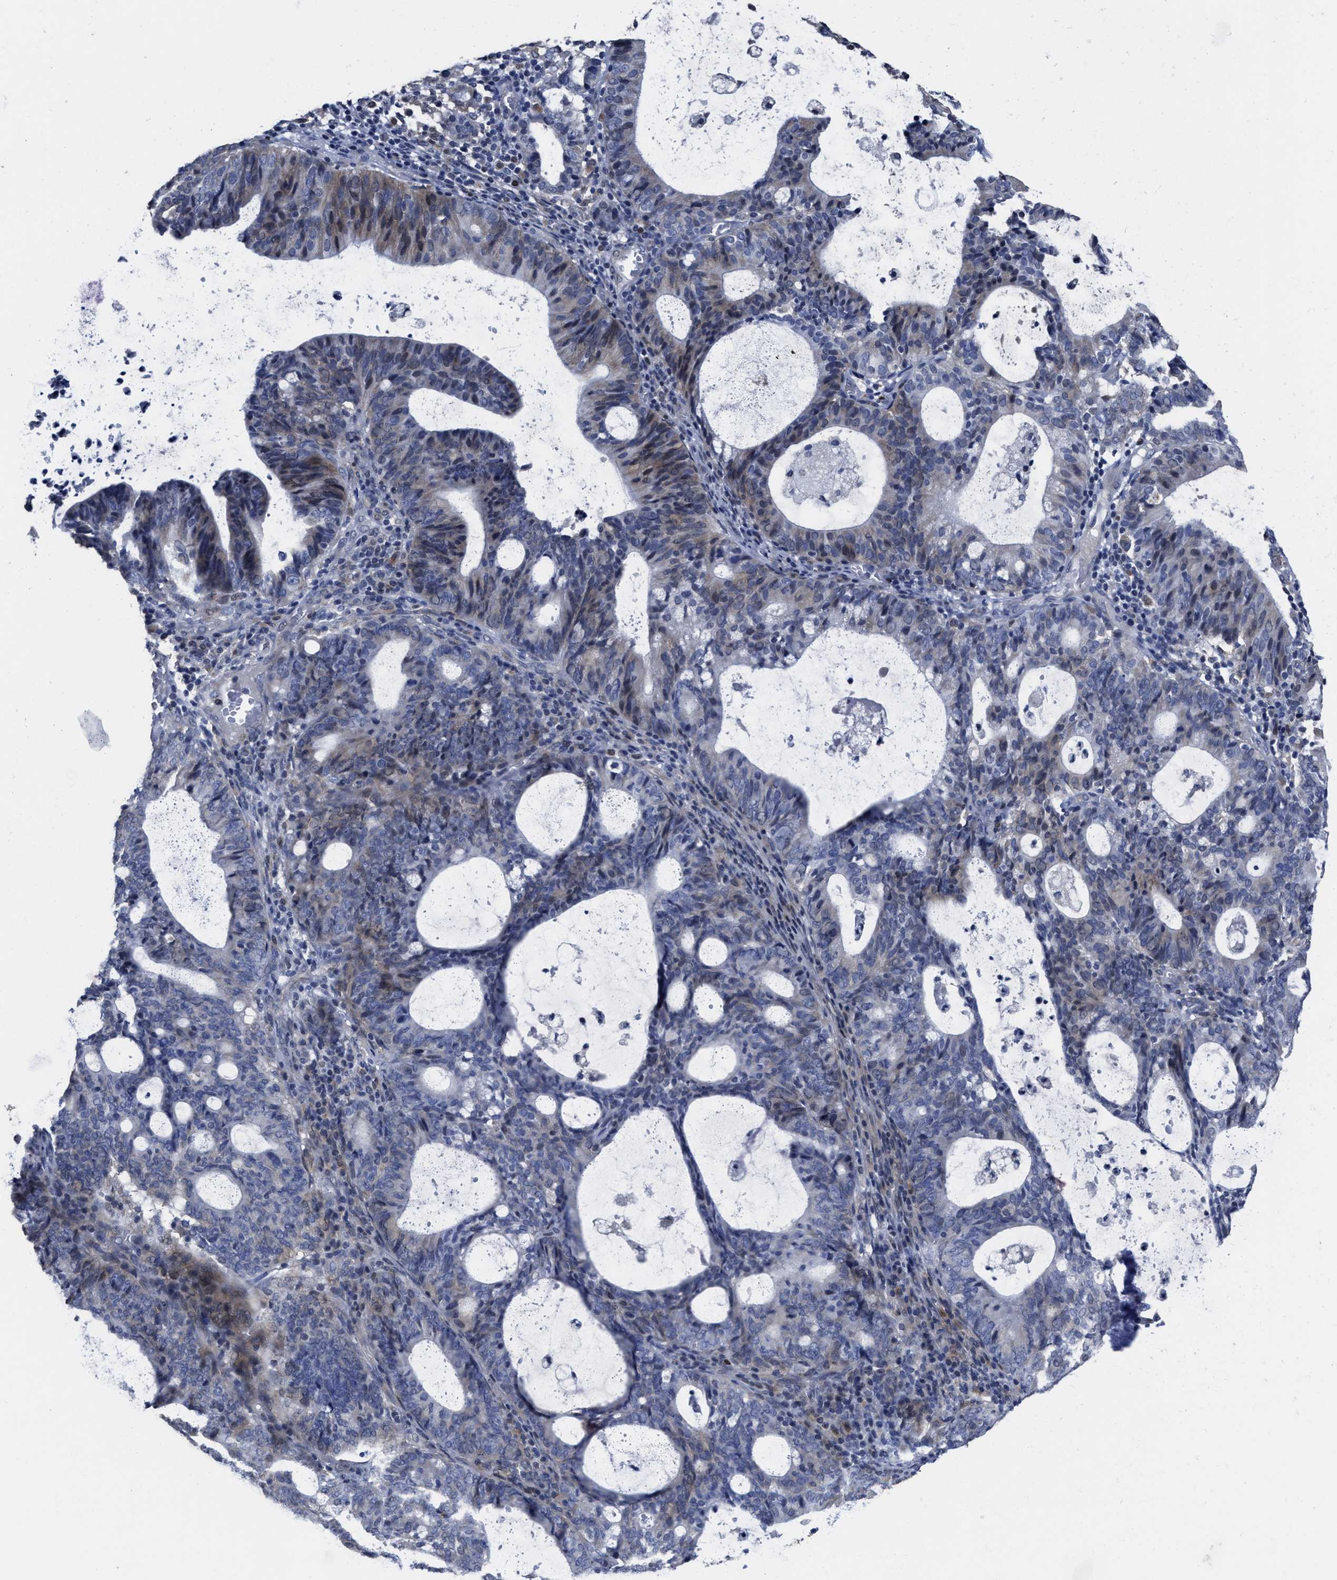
{"staining": {"intensity": "weak", "quantity": "<25%", "location": "cytoplasmic/membranous"}, "tissue": "endometrial cancer", "cell_type": "Tumor cells", "image_type": "cancer", "snomed": [{"axis": "morphology", "description": "Adenocarcinoma, NOS"}, {"axis": "topography", "description": "Uterus"}], "caption": "Endometrial cancer stained for a protein using immunohistochemistry (IHC) reveals no expression tumor cells.", "gene": "ZFAT", "patient": {"sex": "female", "age": 83}}